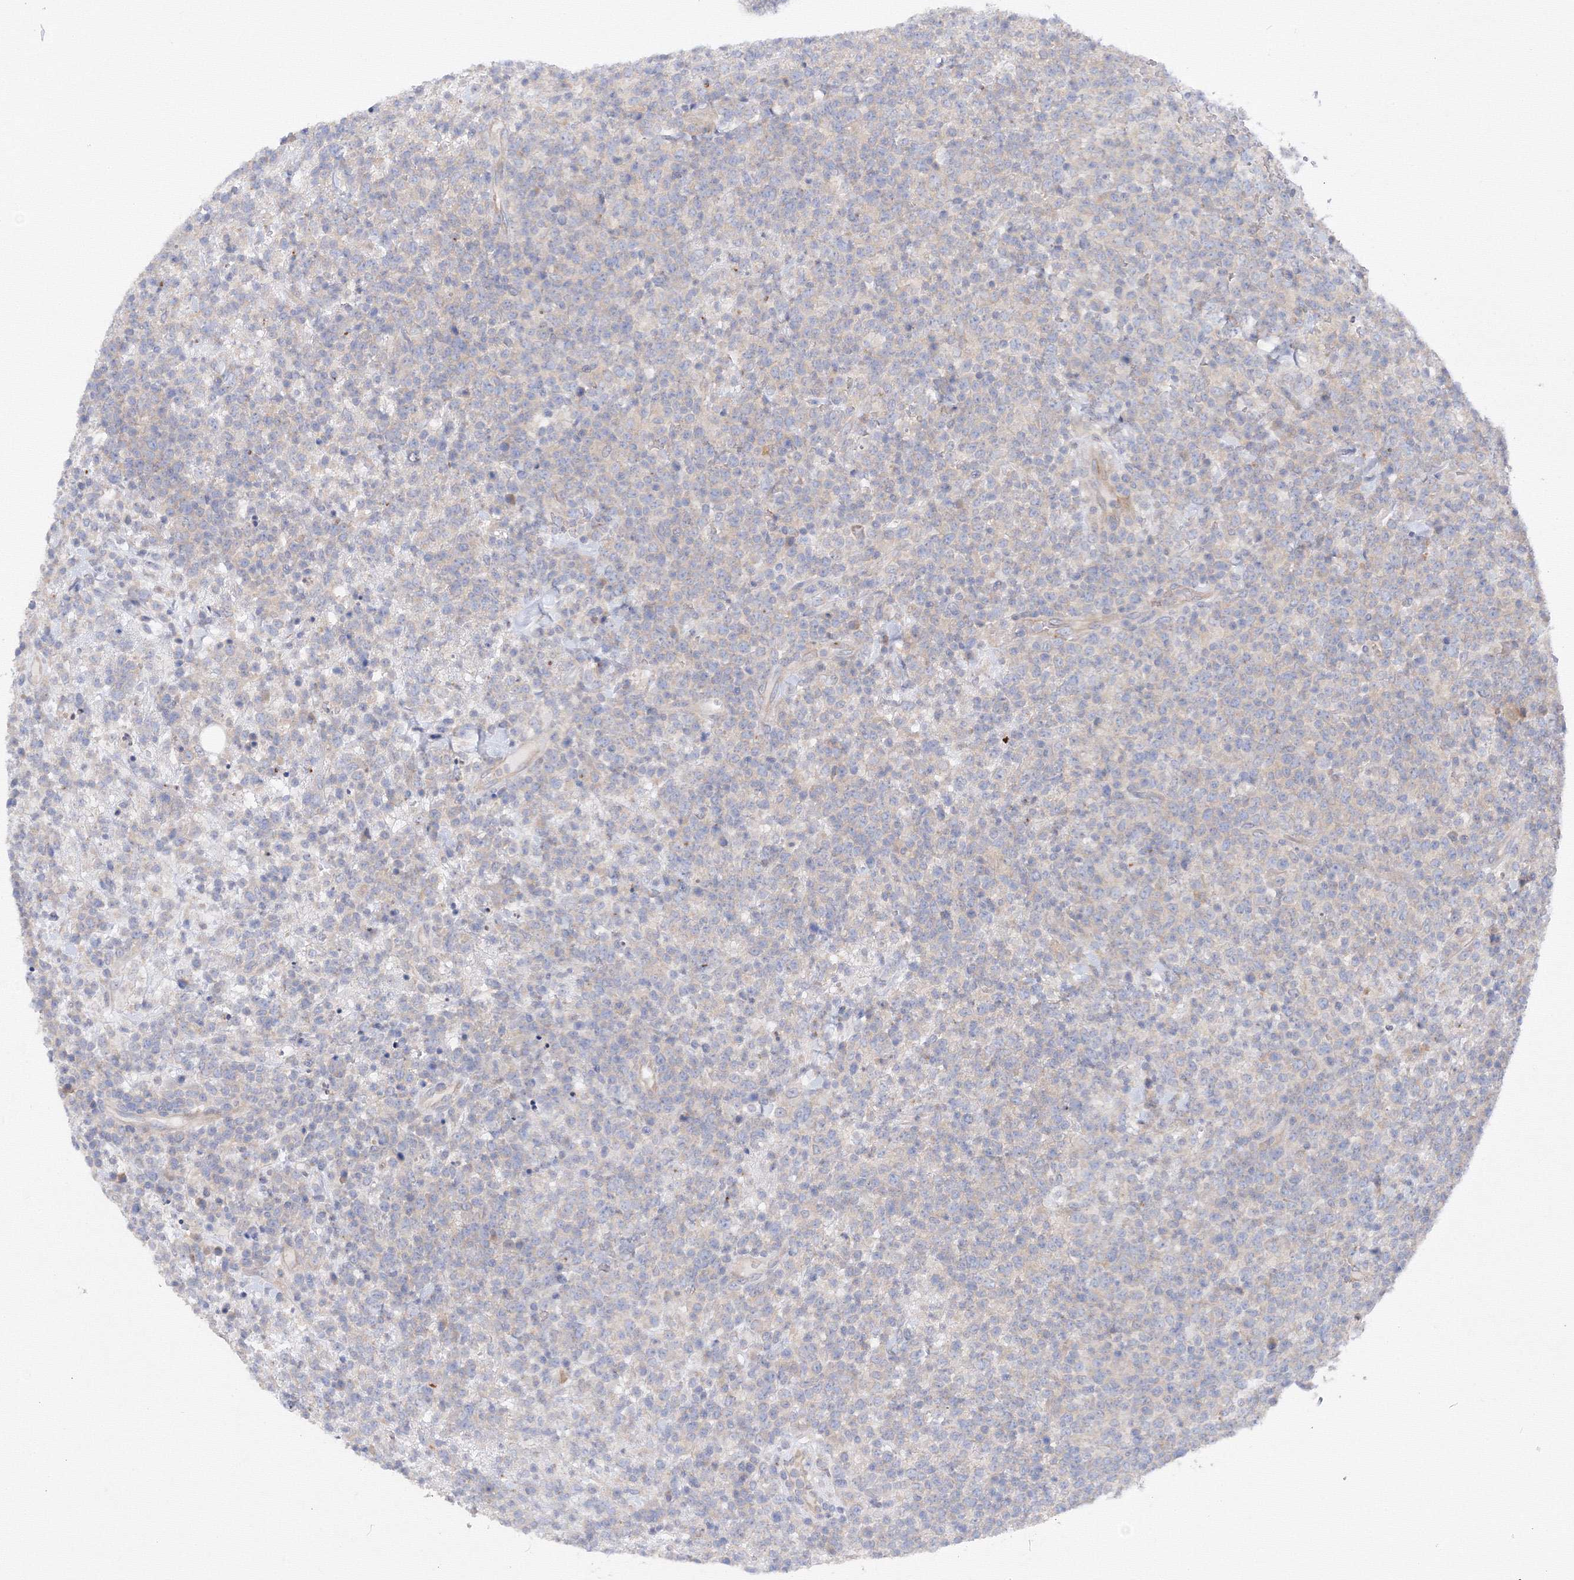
{"staining": {"intensity": "negative", "quantity": "none", "location": "none"}, "tissue": "lymphoma", "cell_type": "Tumor cells", "image_type": "cancer", "snomed": [{"axis": "morphology", "description": "Malignant lymphoma, non-Hodgkin's type, High grade"}, {"axis": "topography", "description": "Colon"}], "caption": "Immunohistochemistry (IHC) photomicrograph of neoplastic tissue: human lymphoma stained with DAB demonstrates no significant protein staining in tumor cells.", "gene": "DIS3L2", "patient": {"sex": "female", "age": 53}}